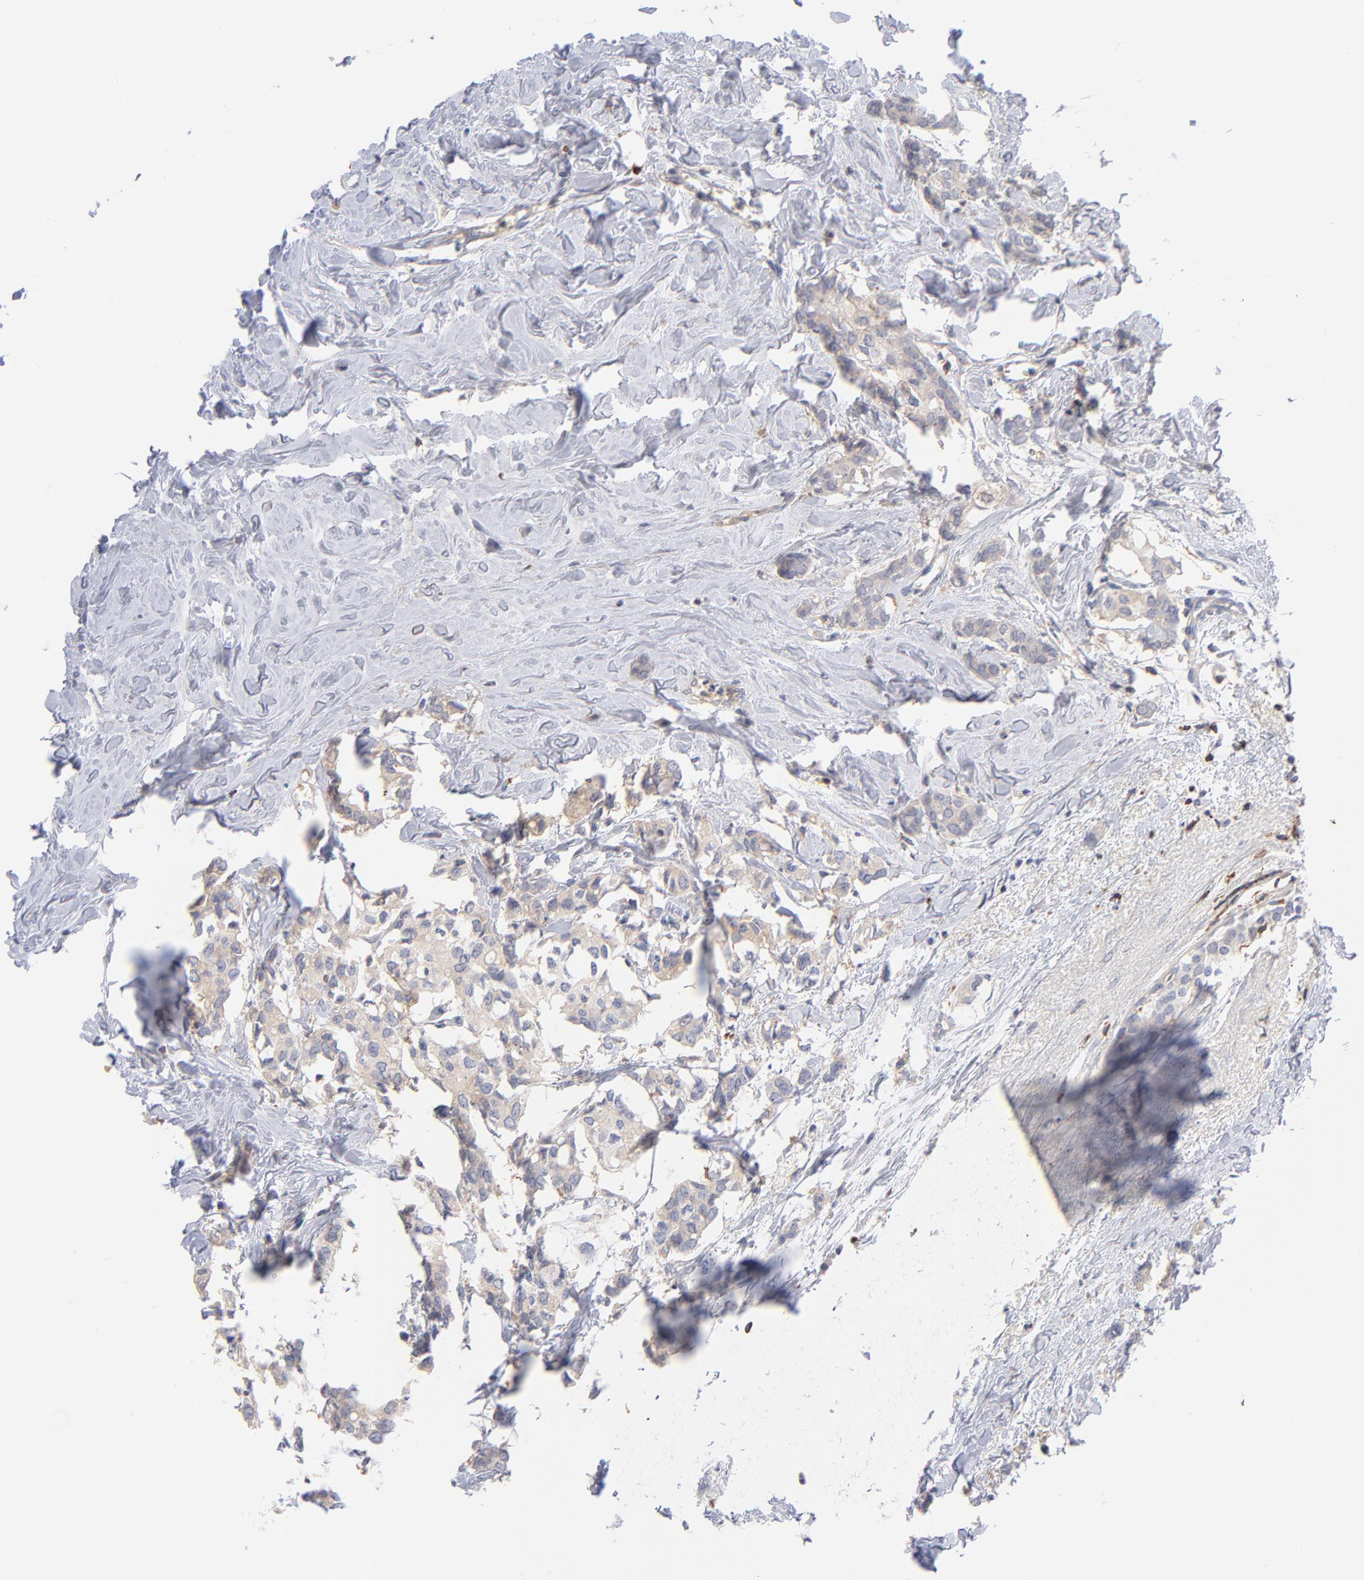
{"staining": {"intensity": "weak", "quantity": ">75%", "location": "cytoplasmic/membranous"}, "tissue": "breast cancer", "cell_type": "Tumor cells", "image_type": "cancer", "snomed": [{"axis": "morphology", "description": "Duct carcinoma"}, {"axis": "topography", "description": "Breast"}], "caption": "Tumor cells display low levels of weak cytoplasmic/membranous staining in about >75% of cells in breast cancer (infiltrating ductal carcinoma).", "gene": "KREMEN2", "patient": {"sex": "female", "age": 84}}